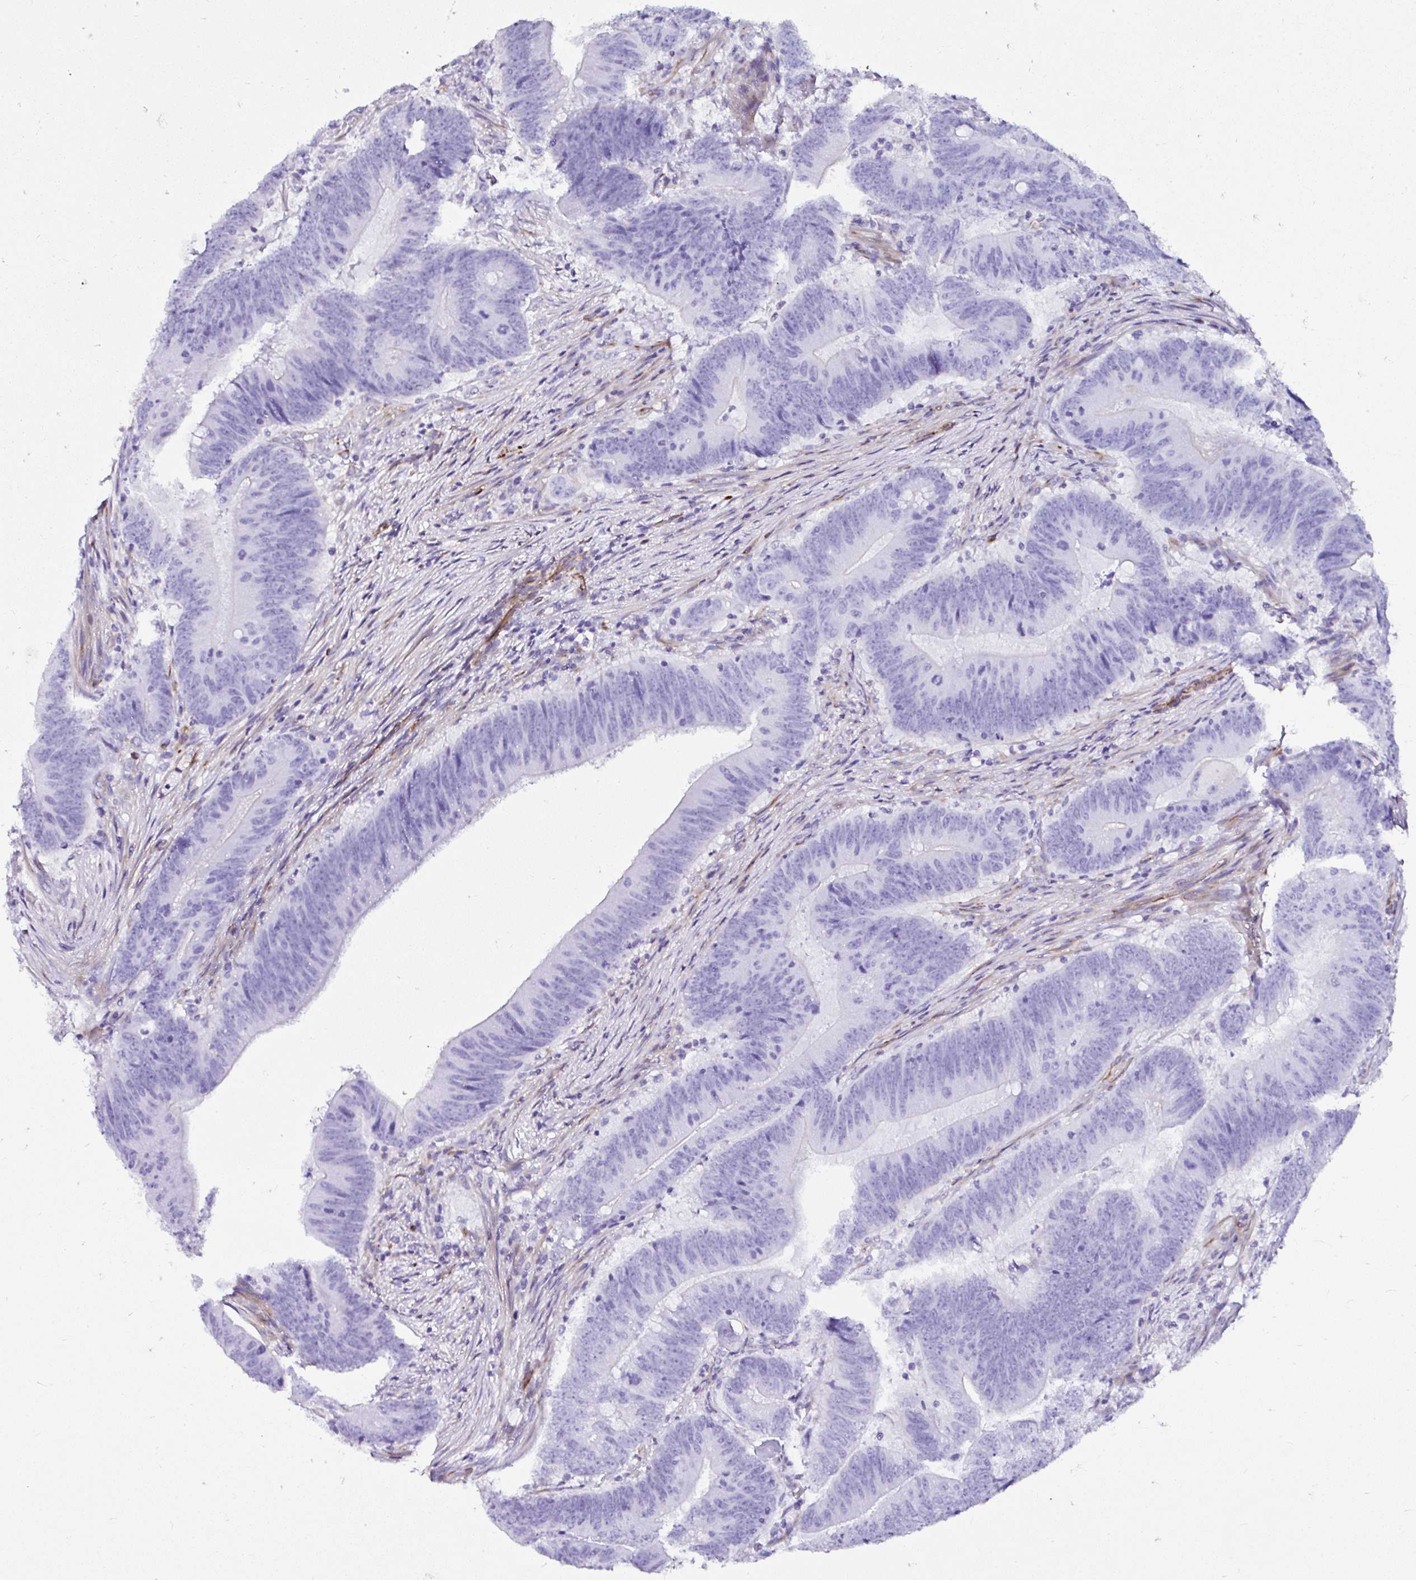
{"staining": {"intensity": "negative", "quantity": "none", "location": "none"}, "tissue": "colorectal cancer", "cell_type": "Tumor cells", "image_type": "cancer", "snomed": [{"axis": "morphology", "description": "Adenocarcinoma, NOS"}, {"axis": "topography", "description": "Colon"}], "caption": "Colorectal adenocarcinoma was stained to show a protein in brown. There is no significant positivity in tumor cells. (DAB (3,3'-diaminobenzidine) IHC visualized using brightfield microscopy, high magnification).", "gene": "DEPDC5", "patient": {"sex": "female", "age": 87}}